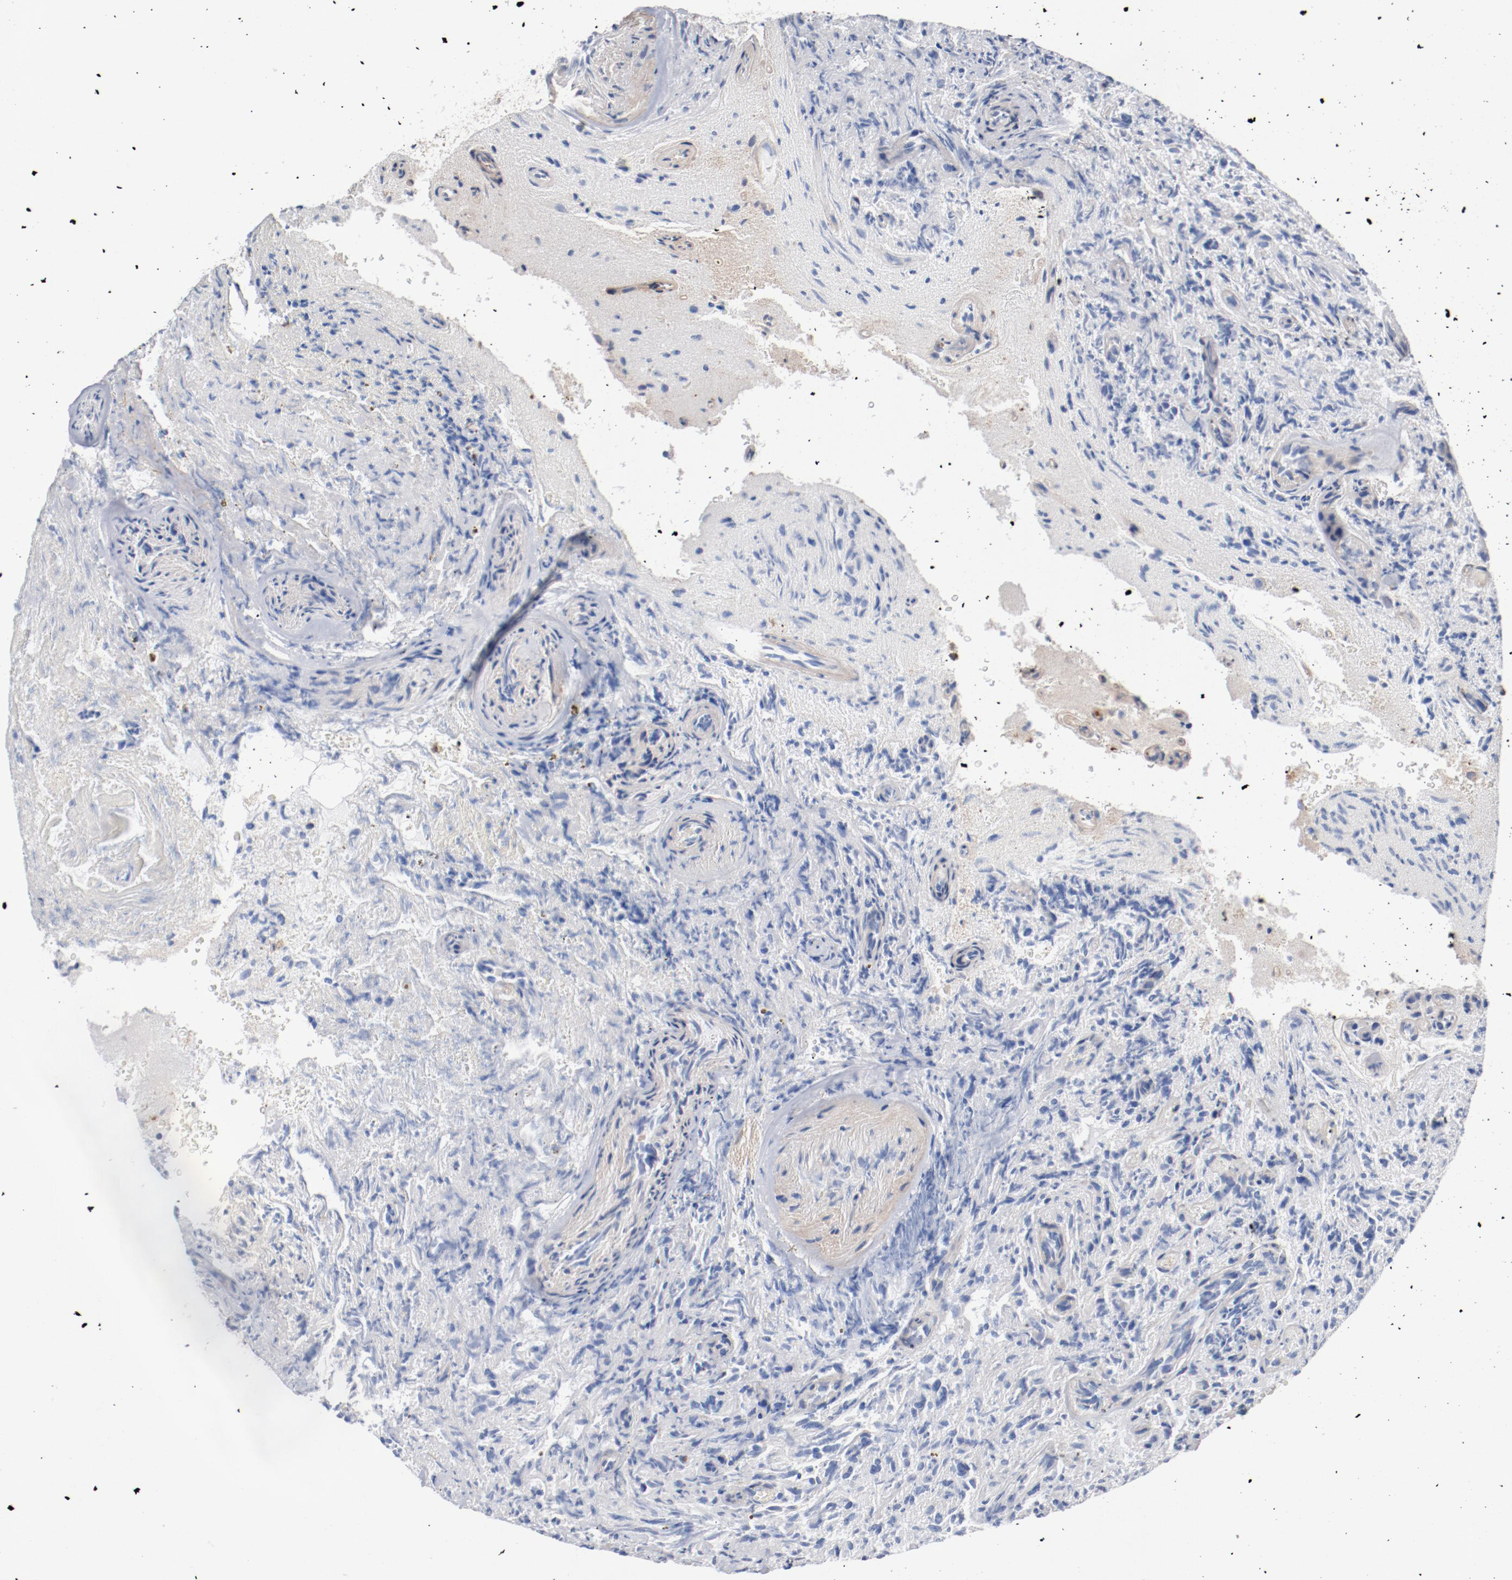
{"staining": {"intensity": "moderate", "quantity": "<25%", "location": "cytoplasmic/membranous"}, "tissue": "glioma", "cell_type": "Tumor cells", "image_type": "cancer", "snomed": [{"axis": "morphology", "description": "Normal tissue, NOS"}, {"axis": "morphology", "description": "Glioma, malignant, High grade"}, {"axis": "topography", "description": "Cerebral cortex"}], "caption": "A brown stain labels moderate cytoplasmic/membranous expression of a protein in human malignant high-grade glioma tumor cells. (DAB = brown stain, brightfield microscopy at high magnification).", "gene": "ILK", "patient": {"sex": "male", "age": 75}}